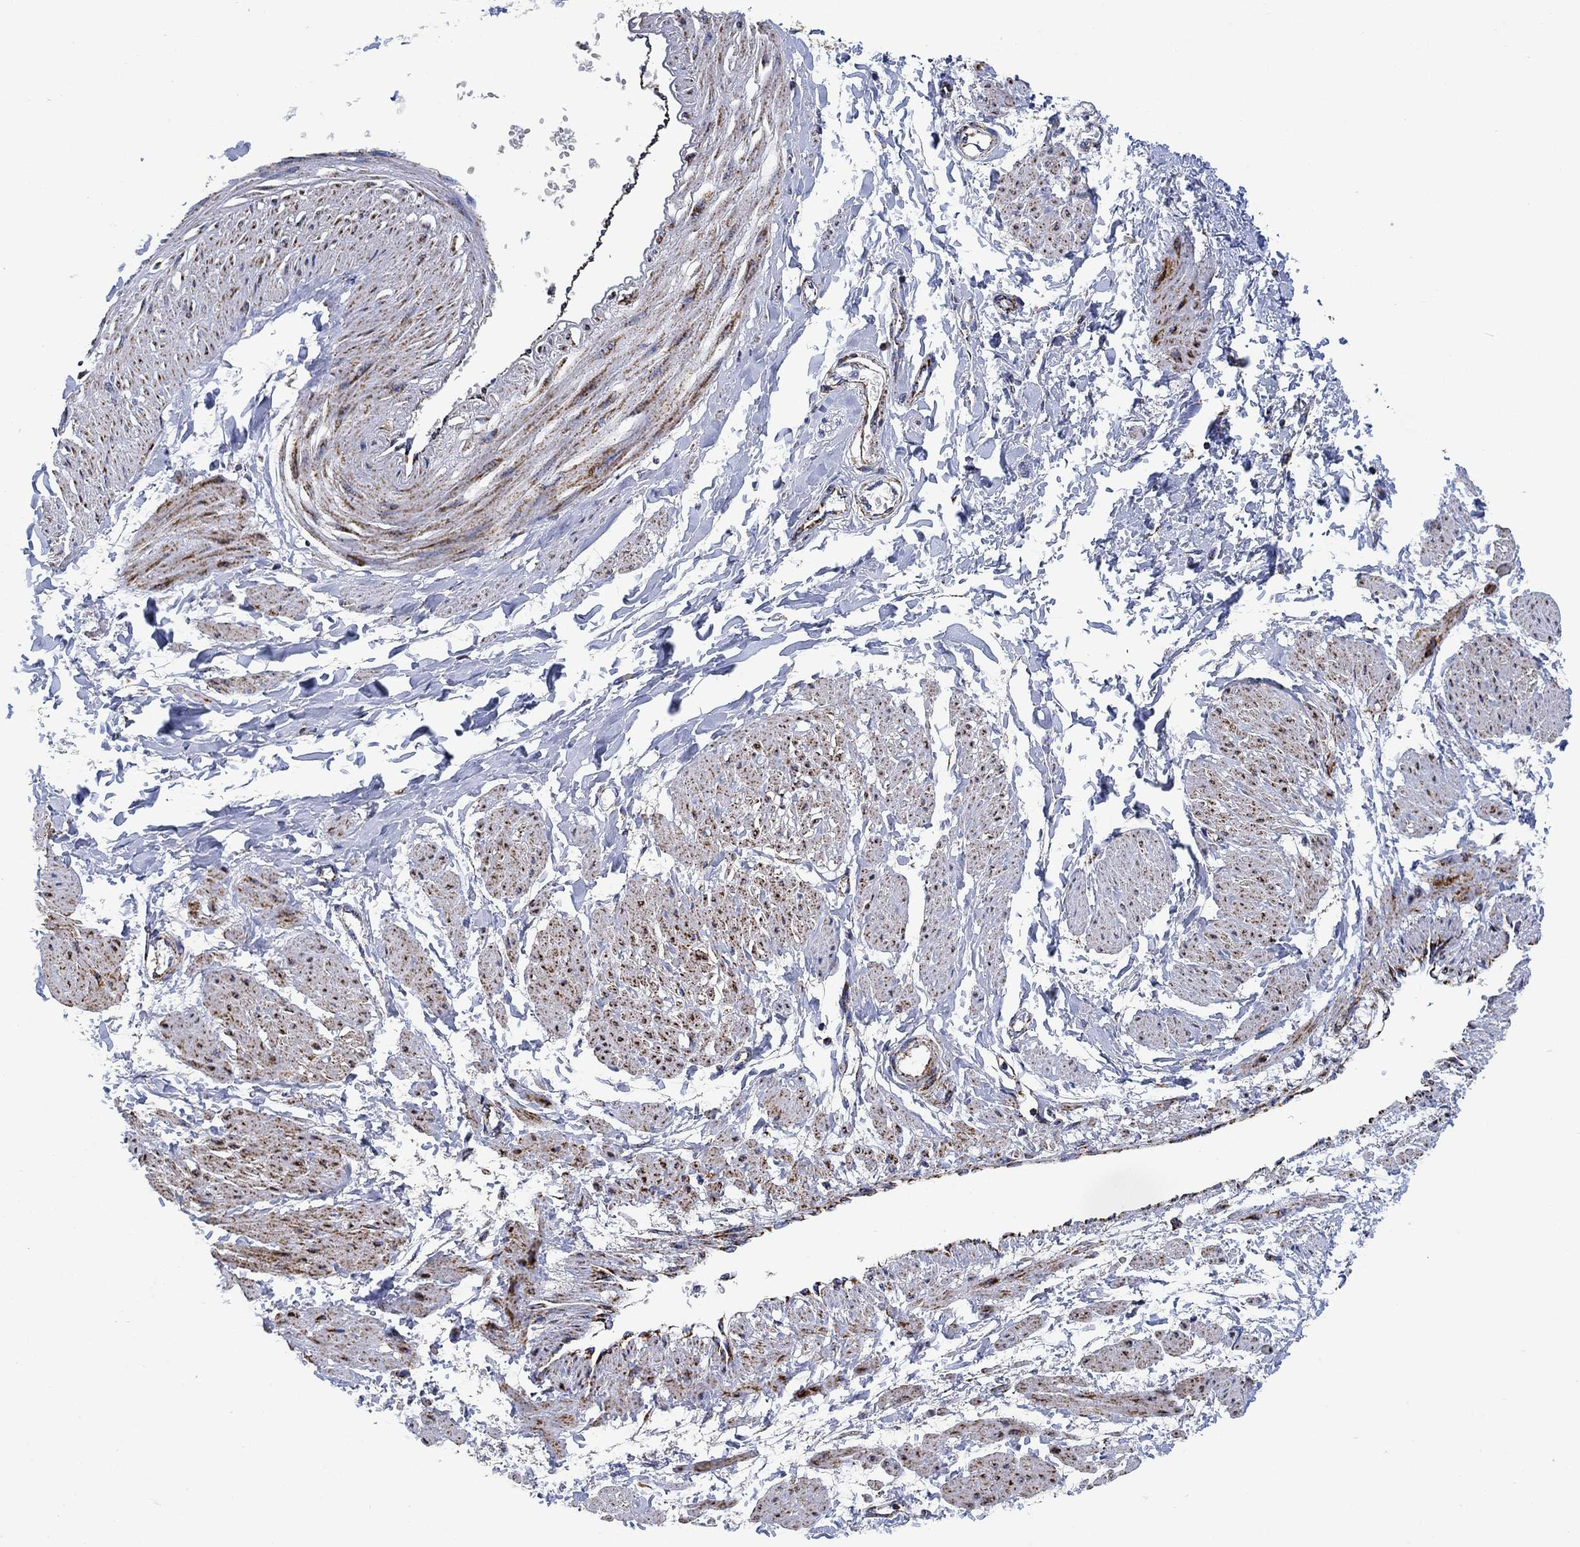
{"staining": {"intensity": "moderate", "quantity": "<25%", "location": "cytoplasmic/membranous"}, "tissue": "smooth muscle", "cell_type": "Smooth muscle cells", "image_type": "normal", "snomed": [{"axis": "morphology", "description": "Normal tissue, NOS"}, {"axis": "topography", "description": "Smooth muscle"}, {"axis": "topography", "description": "Uterus"}], "caption": "Protein analysis of normal smooth muscle demonstrates moderate cytoplasmic/membranous positivity in about <25% of smooth muscle cells. (DAB (3,3'-diaminobenzidine) IHC, brown staining for protein, blue staining for nuclei).", "gene": "NDUFS3", "patient": {"sex": "female", "age": 39}}